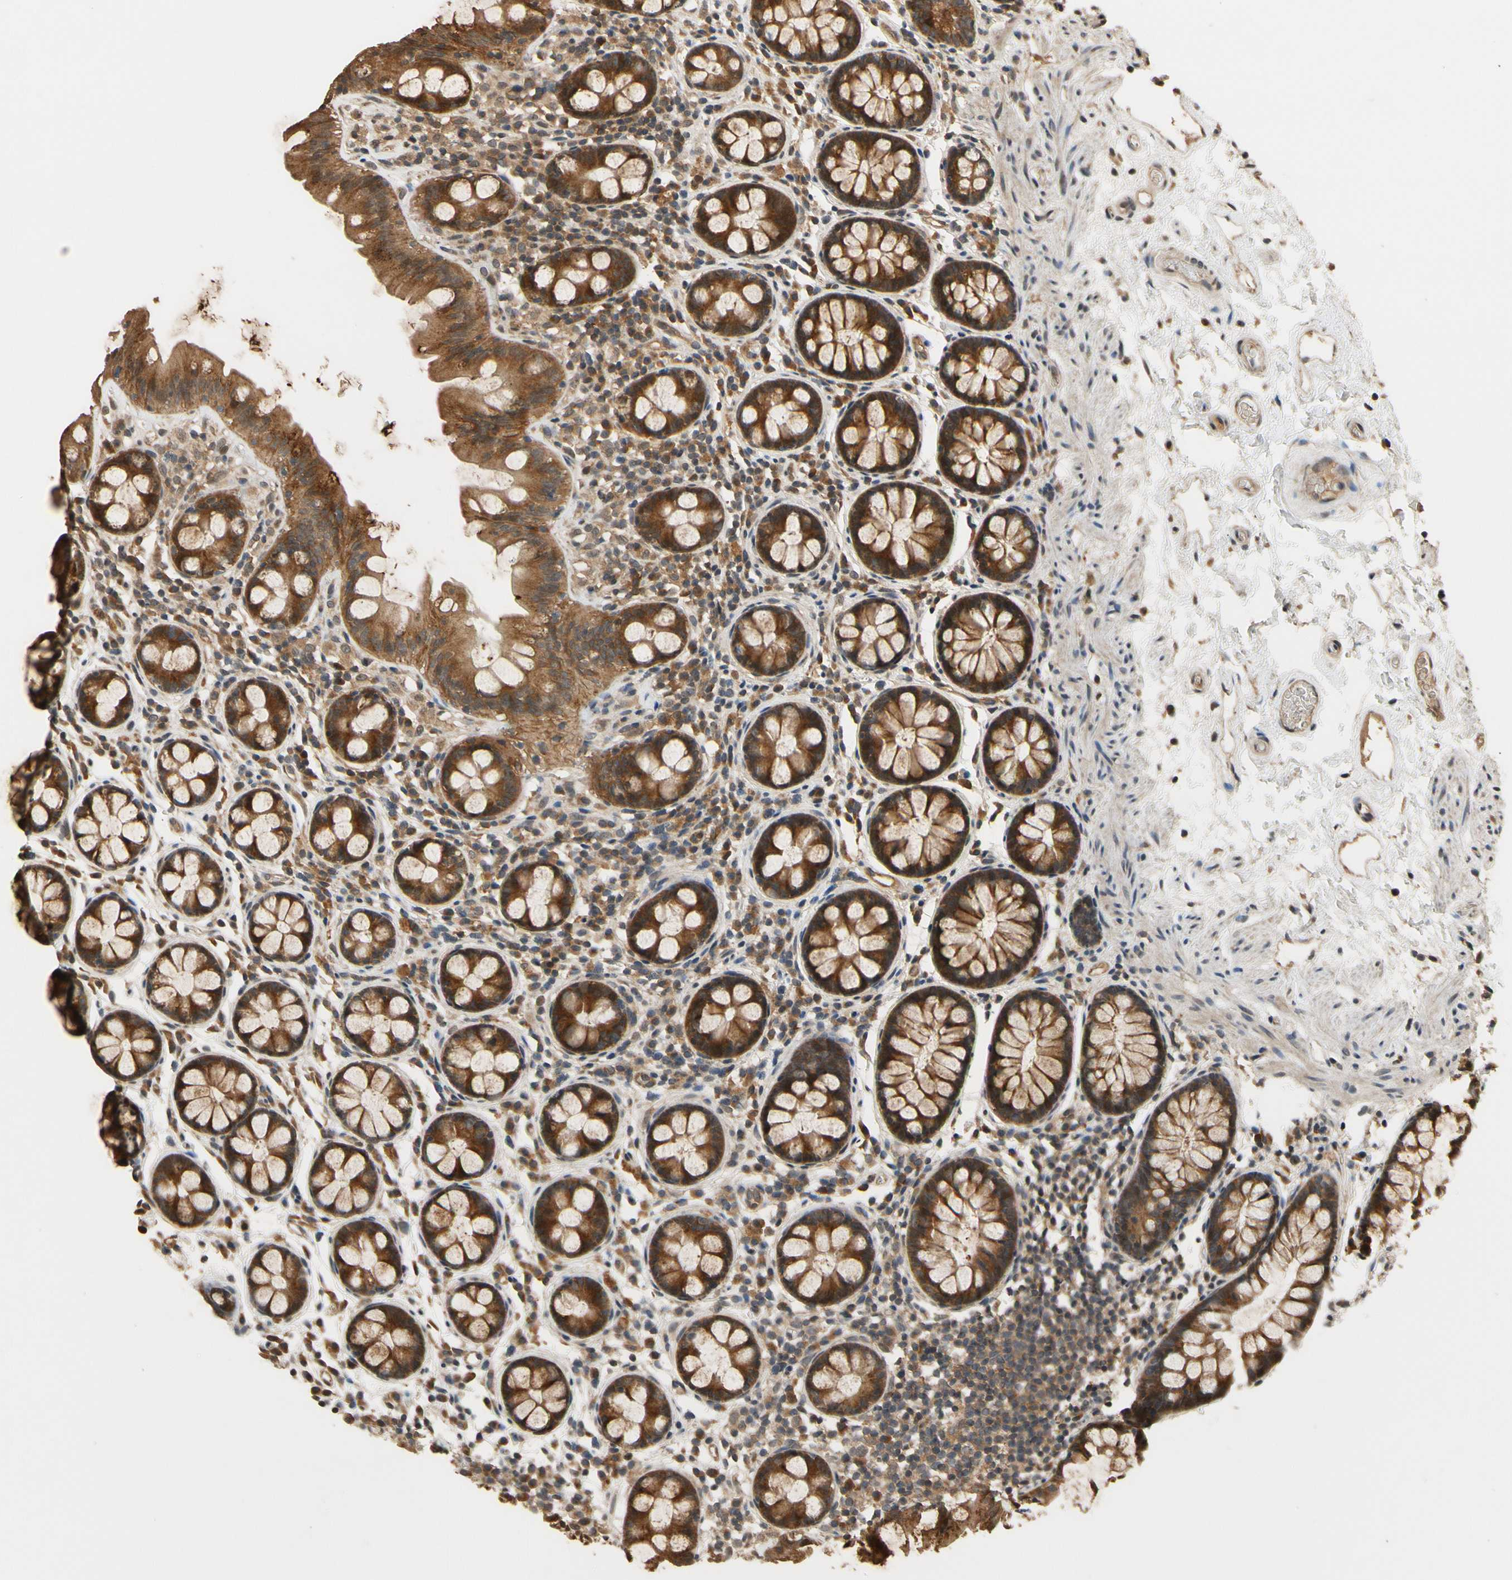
{"staining": {"intensity": "moderate", "quantity": ">75%", "location": "cytoplasmic/membranous"}, "tissue": "colon", "cell_type": "Endothelial cells", "image_type": "normal", "snomed": [{"axis": "morphology", "description": "Normal tissue, NOS"}, {"axis": "topography", "description": "Colon"}], "caption": "The micrograph shows staining of benign colon, revealing moderate cytoplasmic/membranous protein expression (brown color) within endothelial cells.", "gene": "TMEM230", "patient": {"sex": "female", "age": 80}}